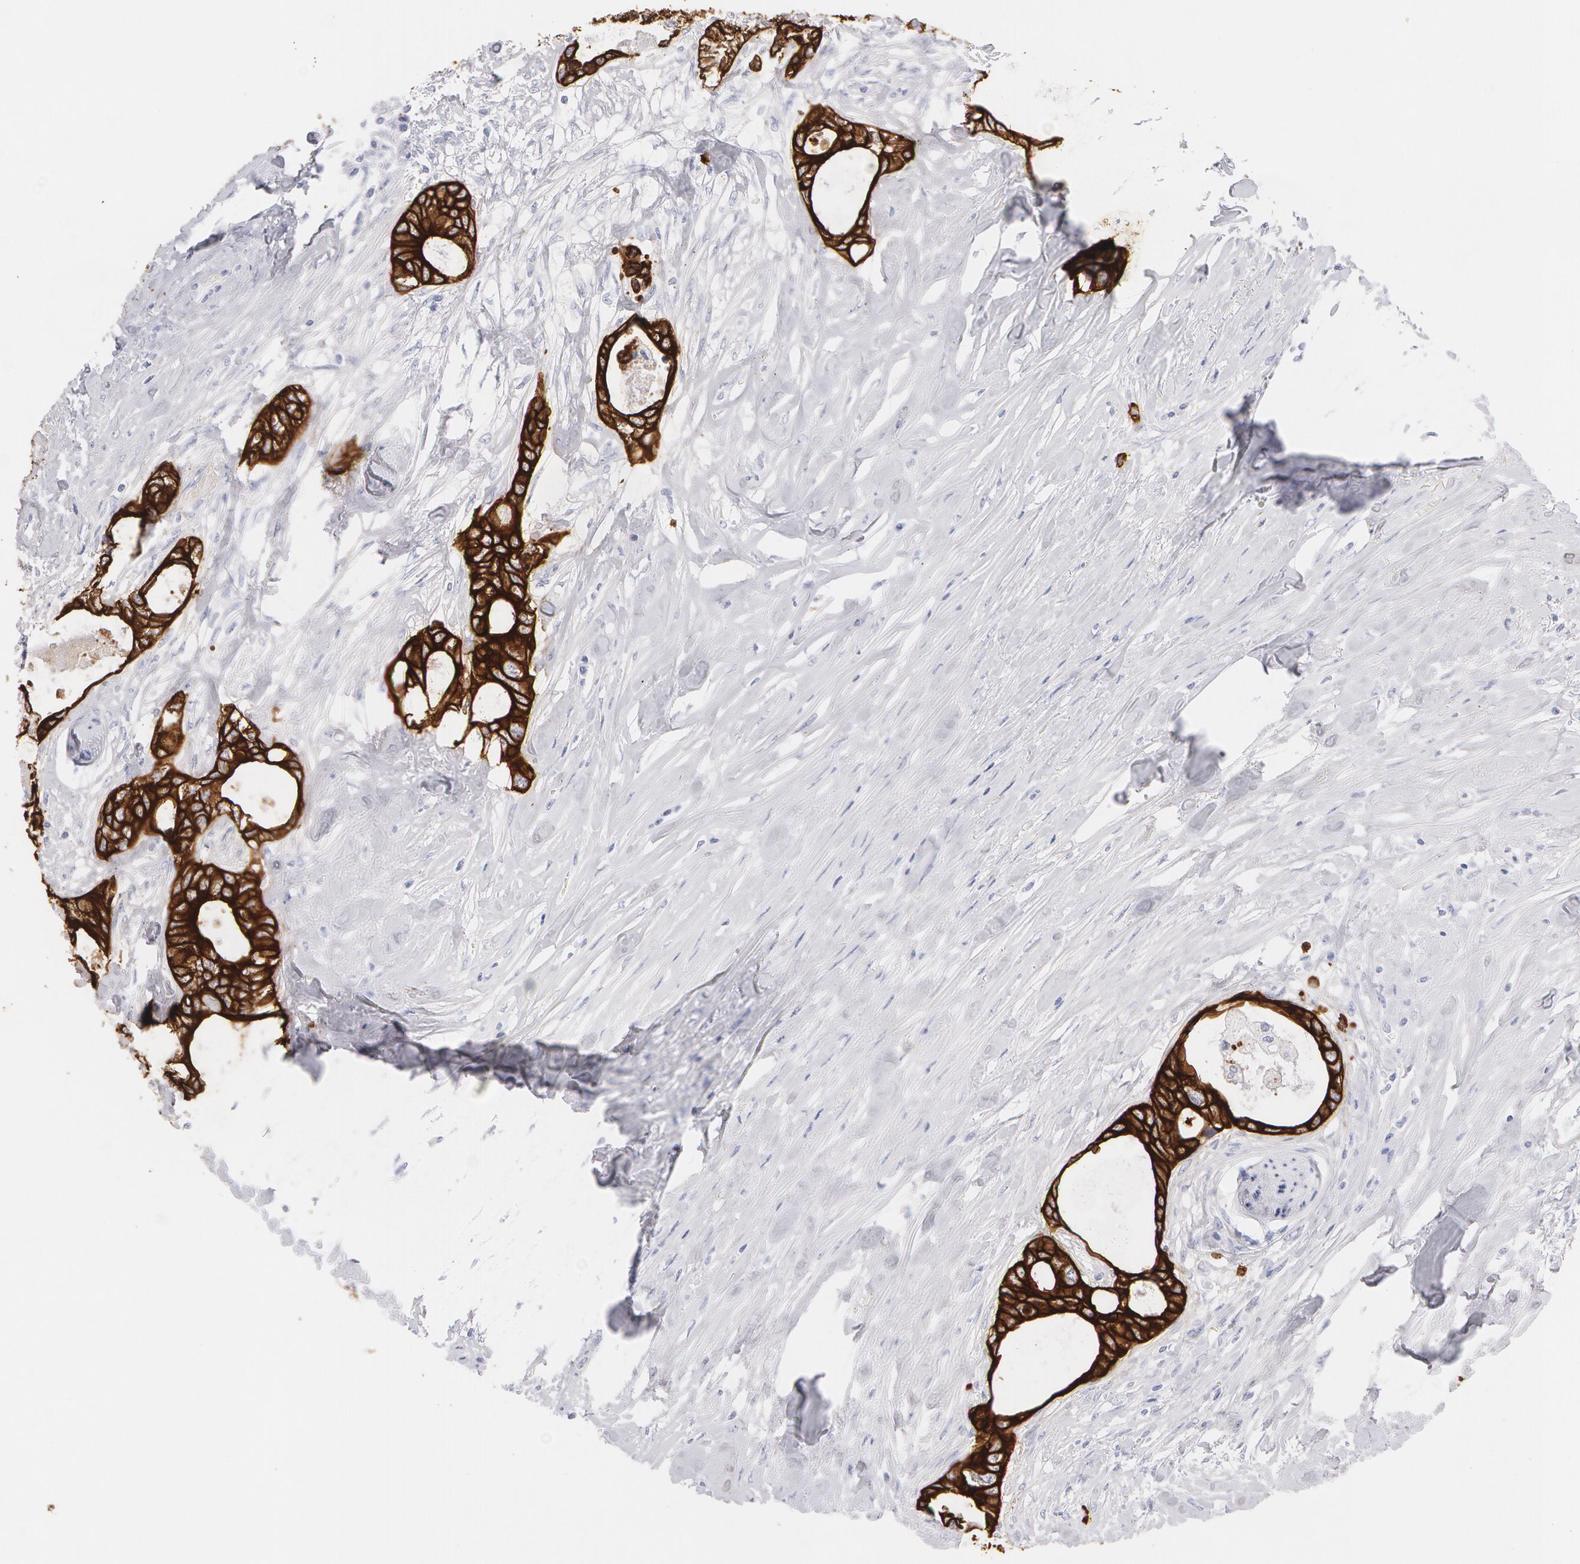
{"staining": {"intensity": "strong", "quantity": ">75%", "location": "cytoplasmic/membranous"}, "tissue": "colorectal cancer", "cell_type": "Tumor cells", "image_type": "cancer", "snomed": [{"axis": "morphology", "description": "Adenocarcinoma, NOS"}, {"axis": "topography", "description": "Rectum"}], "caption": "Immunohistochemical staining of human colorectal adenocarcinoma exhibits strong cytoplasmic/membranous protein expression in about >75% of tumor cells. (brown staining indicates protein expression, while blue staining denotes nuclei).", "gene": "KRT8", "patient": {"sex": "female", "age": 57}}